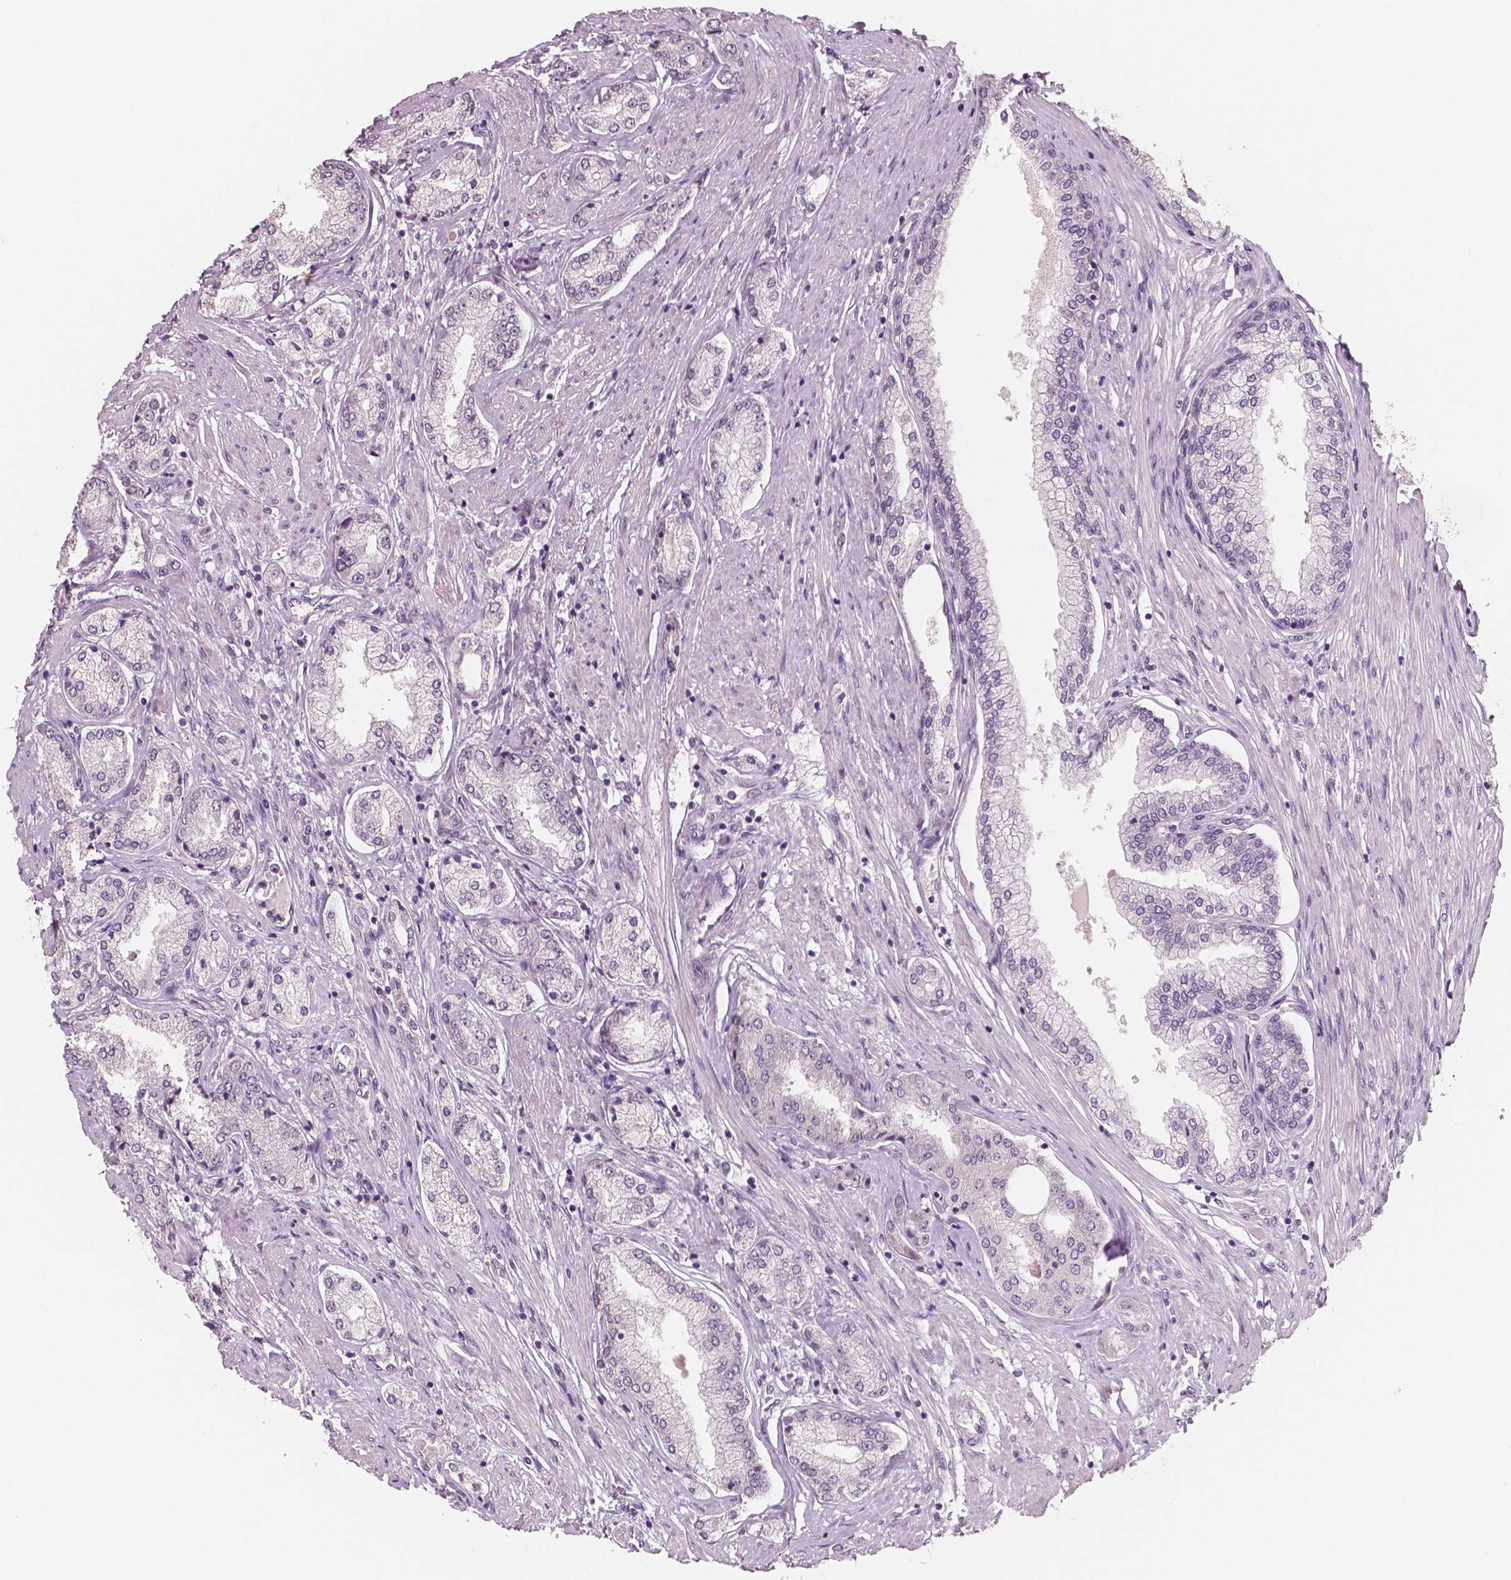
{"staining": {"intensity": "negative", "quantity": "none", "location": "none"}, "tissue": "prostate cancer", "cell_type": "Tumor cells", "image_type": "cancer", "snomed": [{"axis": "morphology", "description": "Adenocarcinoma, NOS"}, {"axis": "topography", "description": "Prostate"}], "caption": "A micrograph of human prostate cancer (adenocarcinoma) is negative for staining in tumor cells.", "gene": "NECAB1", "patient": {"sex": "male", "age": 63}}